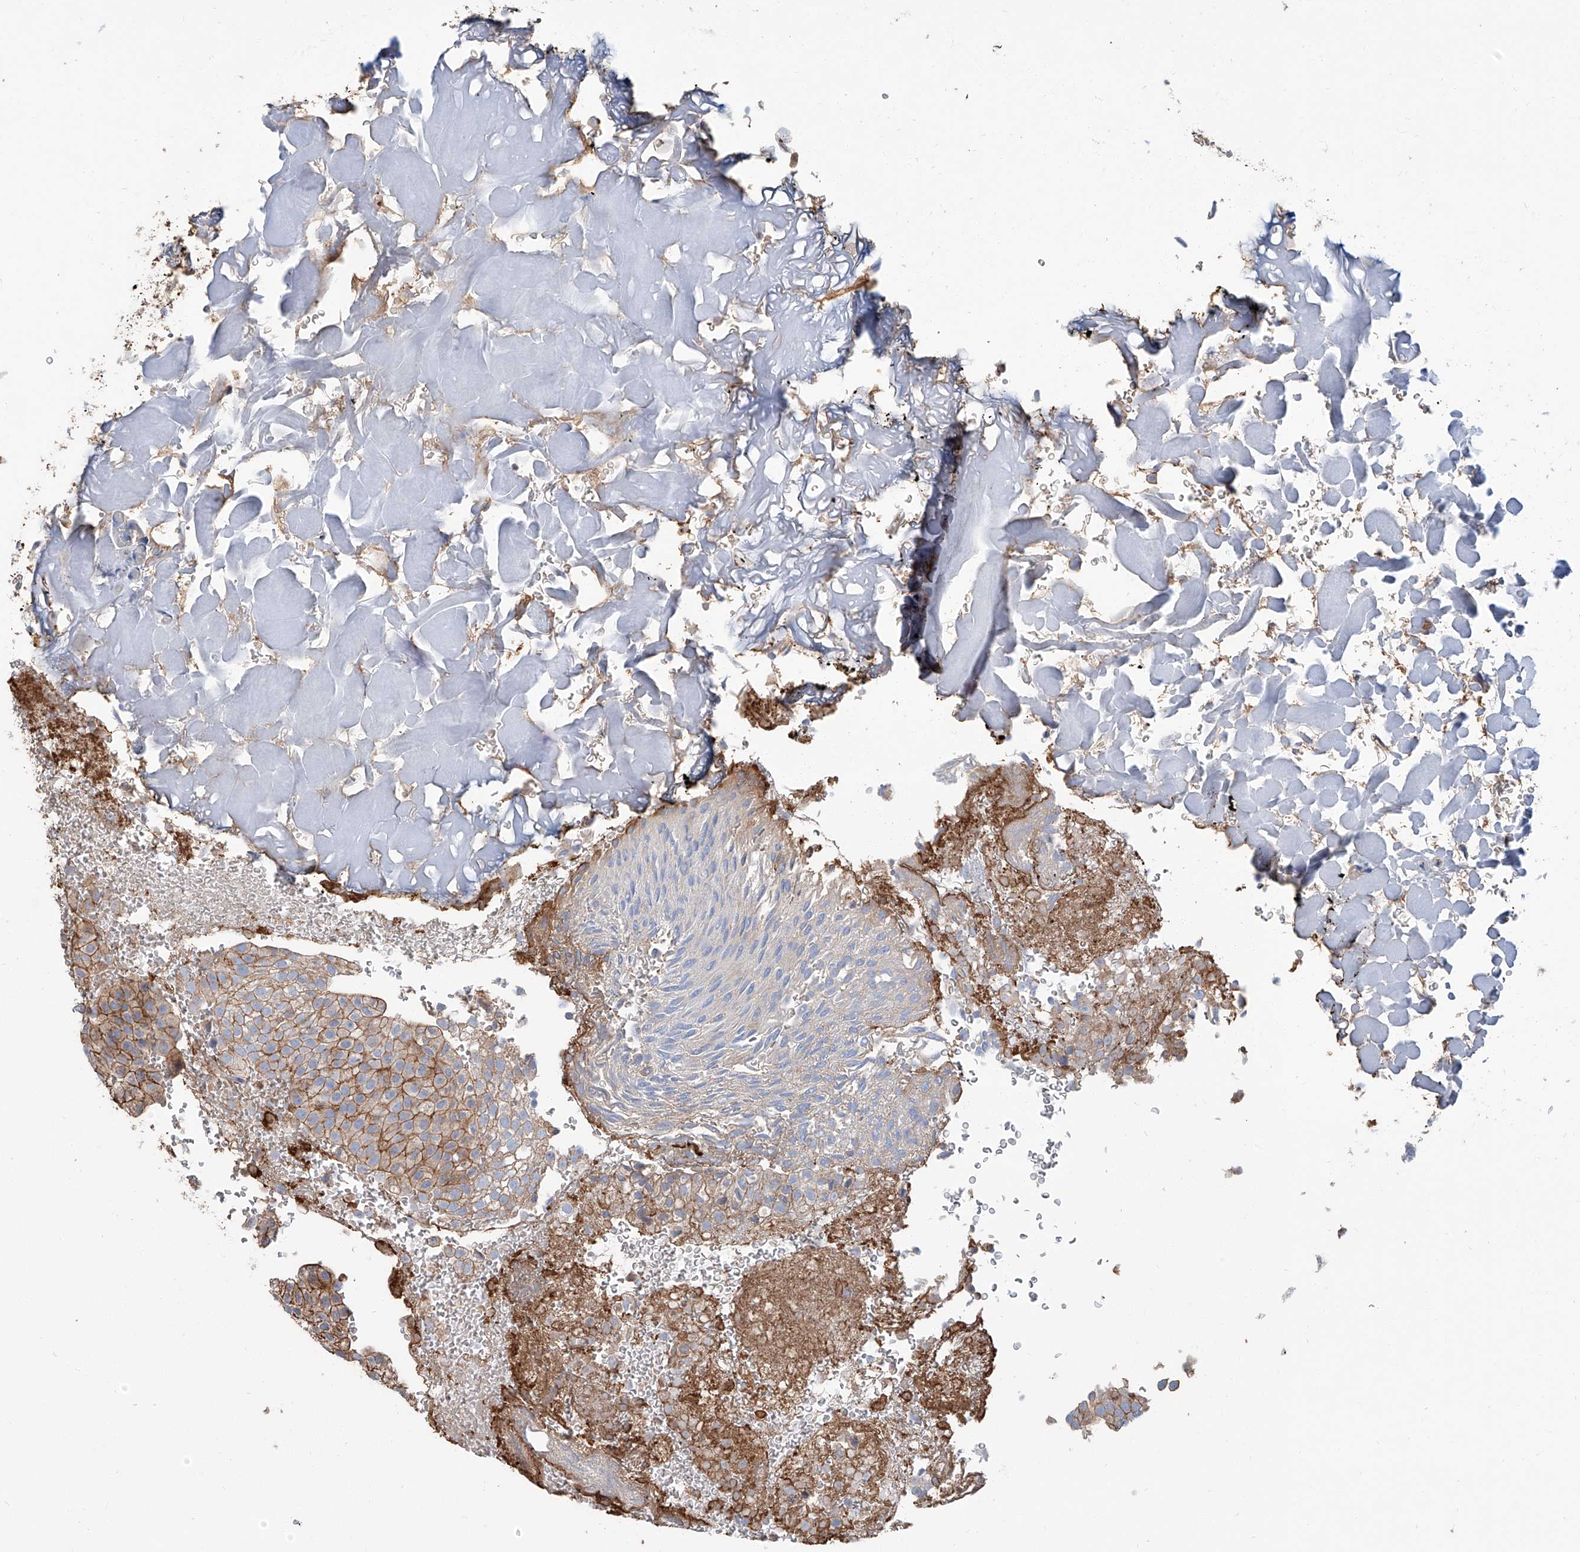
{"staining": {"intensity": "moderate", "quantity": "<25%", "location": "cytoplasmic/membranous"}, "tissue": "urothelial cancer", "cell_type": "Tumor cells", "image_type": "cancer", "snomed": [{"axis": "morphology", "description": "Urothelial carcinoma, Low grade"}, {"axis": "topography", "description": "Urinary bladder"}], "caption": "Immunohistochemistry micrograph of low-grade urothelial carcinoma stained for a protein (brown), which reveals low levels of moderate cytoplasmic/membranous staining in approximately <25% of tumor cells.", "gene": "PIEZO2", "patient": {"sex": "male", "age": 78}}